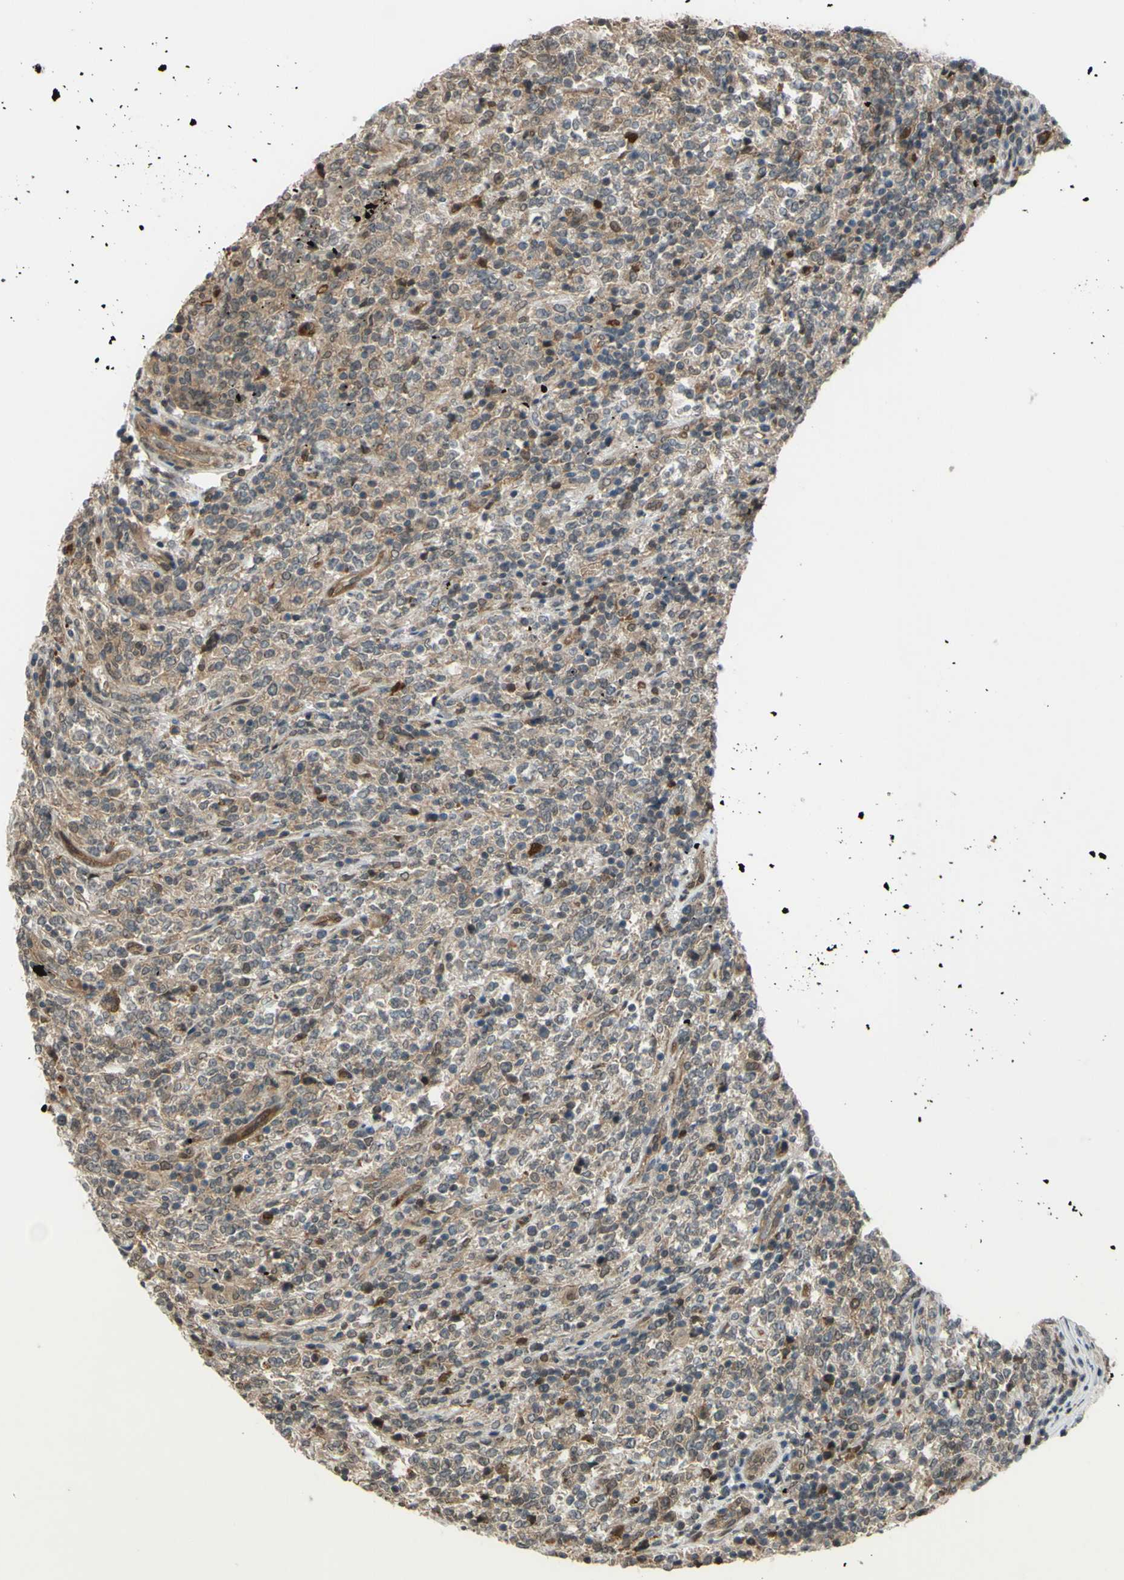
{"staining": {"intensity": "weak", "quantity": ">75%", "location": "cytoplasmic/membranous"}, "tissue": "lymphoma", "cell_type": "Tumor cells", "image_type": "cancer", "snomed": [{"axis": "morphology", "description": "Malignant lymphoma, non-Hodgkin's type, High grade"}, {"axis": "topography", "description": "Soft tissue"}], "caption": "Weak cytoplasmic/membranous protein expression is appreciated in approximately >75% of tumor cells in malignant lymphoma, non-Hodgkin's type (high-grade).", "gene": "YWHAQ", "patient": {"sex": "male", "age": 18}}